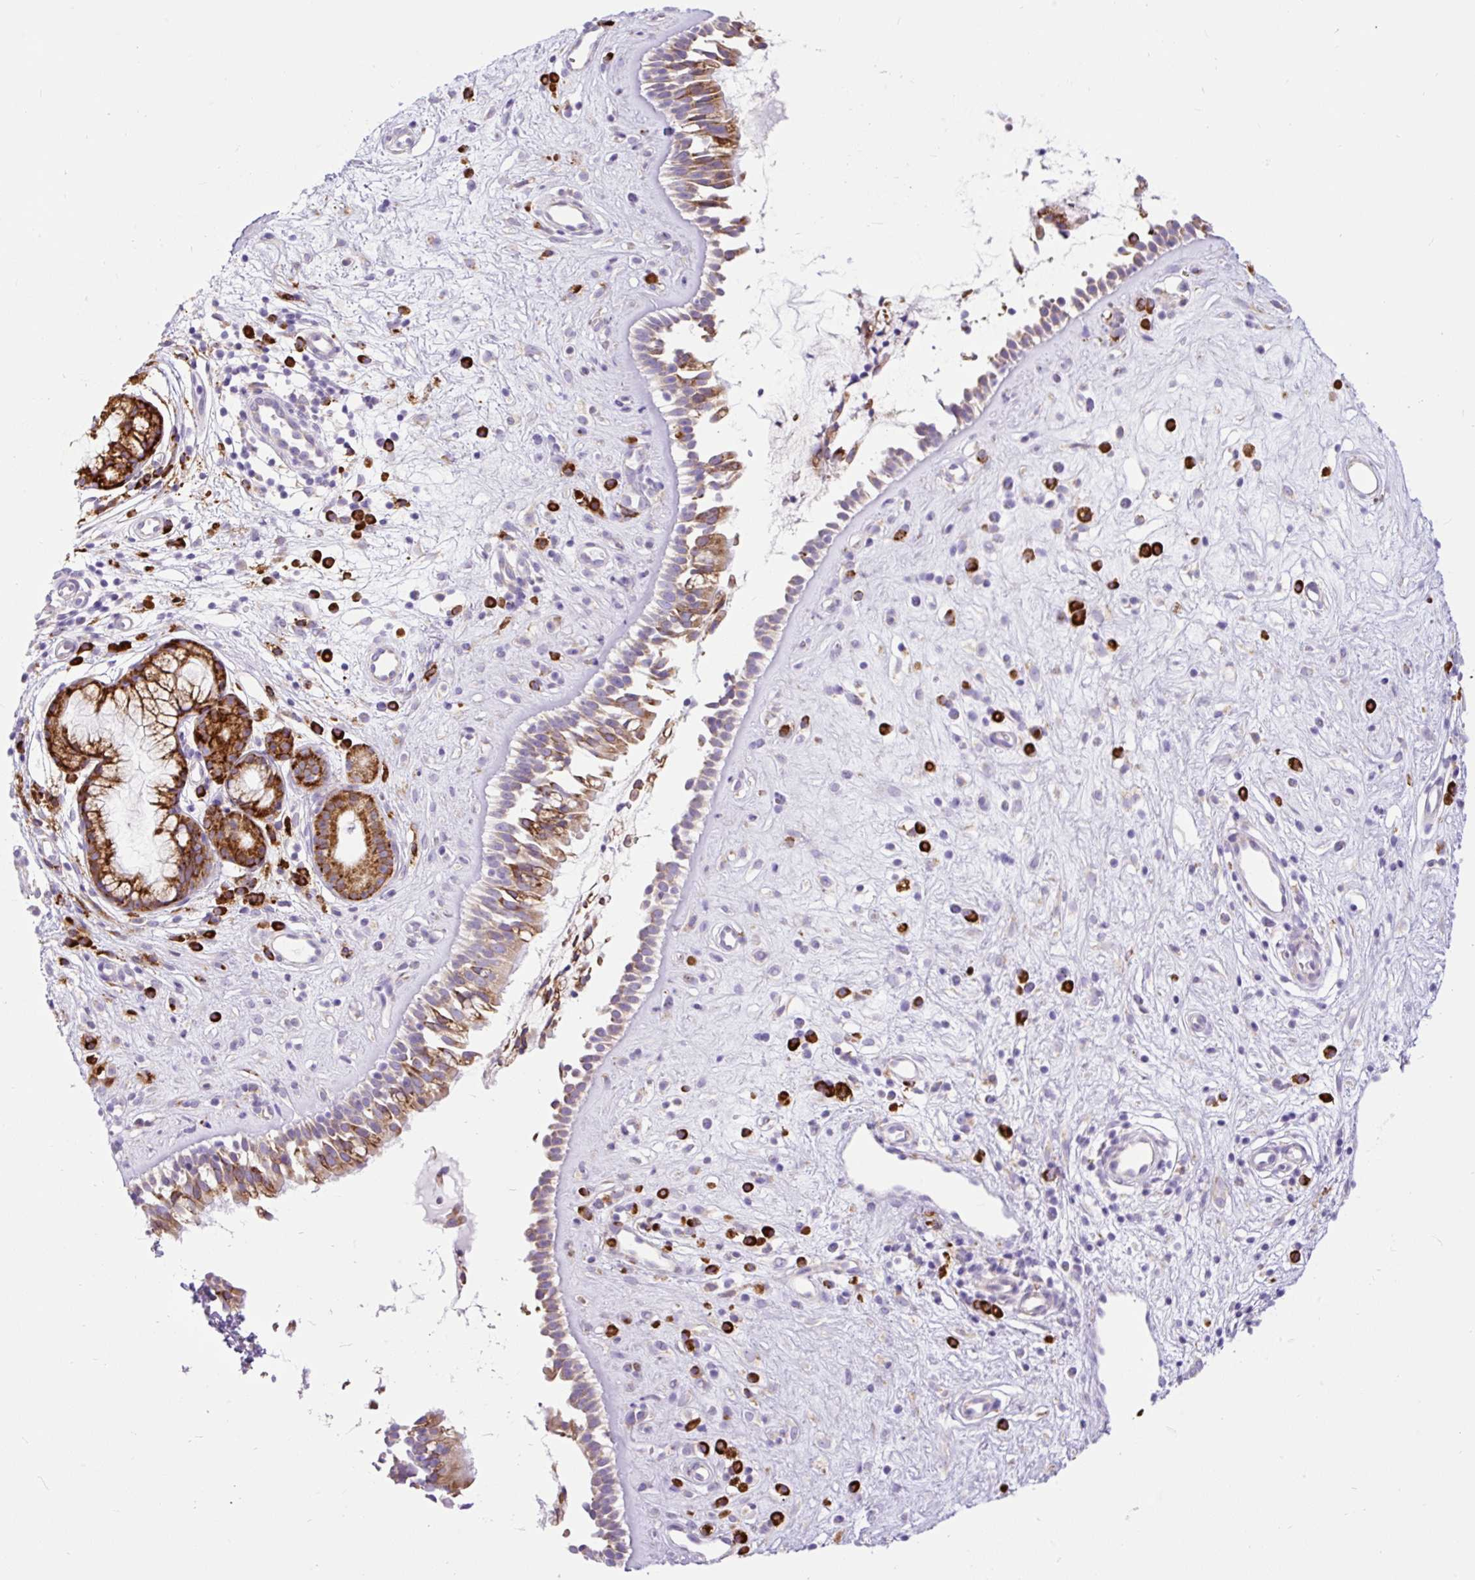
{"staining": {"intensity": "moderate", "quantity": "25%-75%", "location": "cytoplasmic/membranous"}, "tissue": "nasopharynx", "cell_type": "Respiratory epithelial cells", "image_type": "normal", "snomed": [{"axis": "morphology", "description": "Normal tissue, NOS"}, {"axis": "topography", "description": "Nasopharynx"}], "caption": "Immunohistochemical staining of benign nasopharynx exhibits moderate cytoplasmic/membranous protein expression in about 25%-75% of respiratory epithelial cells. (DAB (3,3'-diaminobenzidine) = brown stain, brightfield microscopy at high magnification).", "gene": "DDOST", "patient": {"sex": "male", "age": 32}}